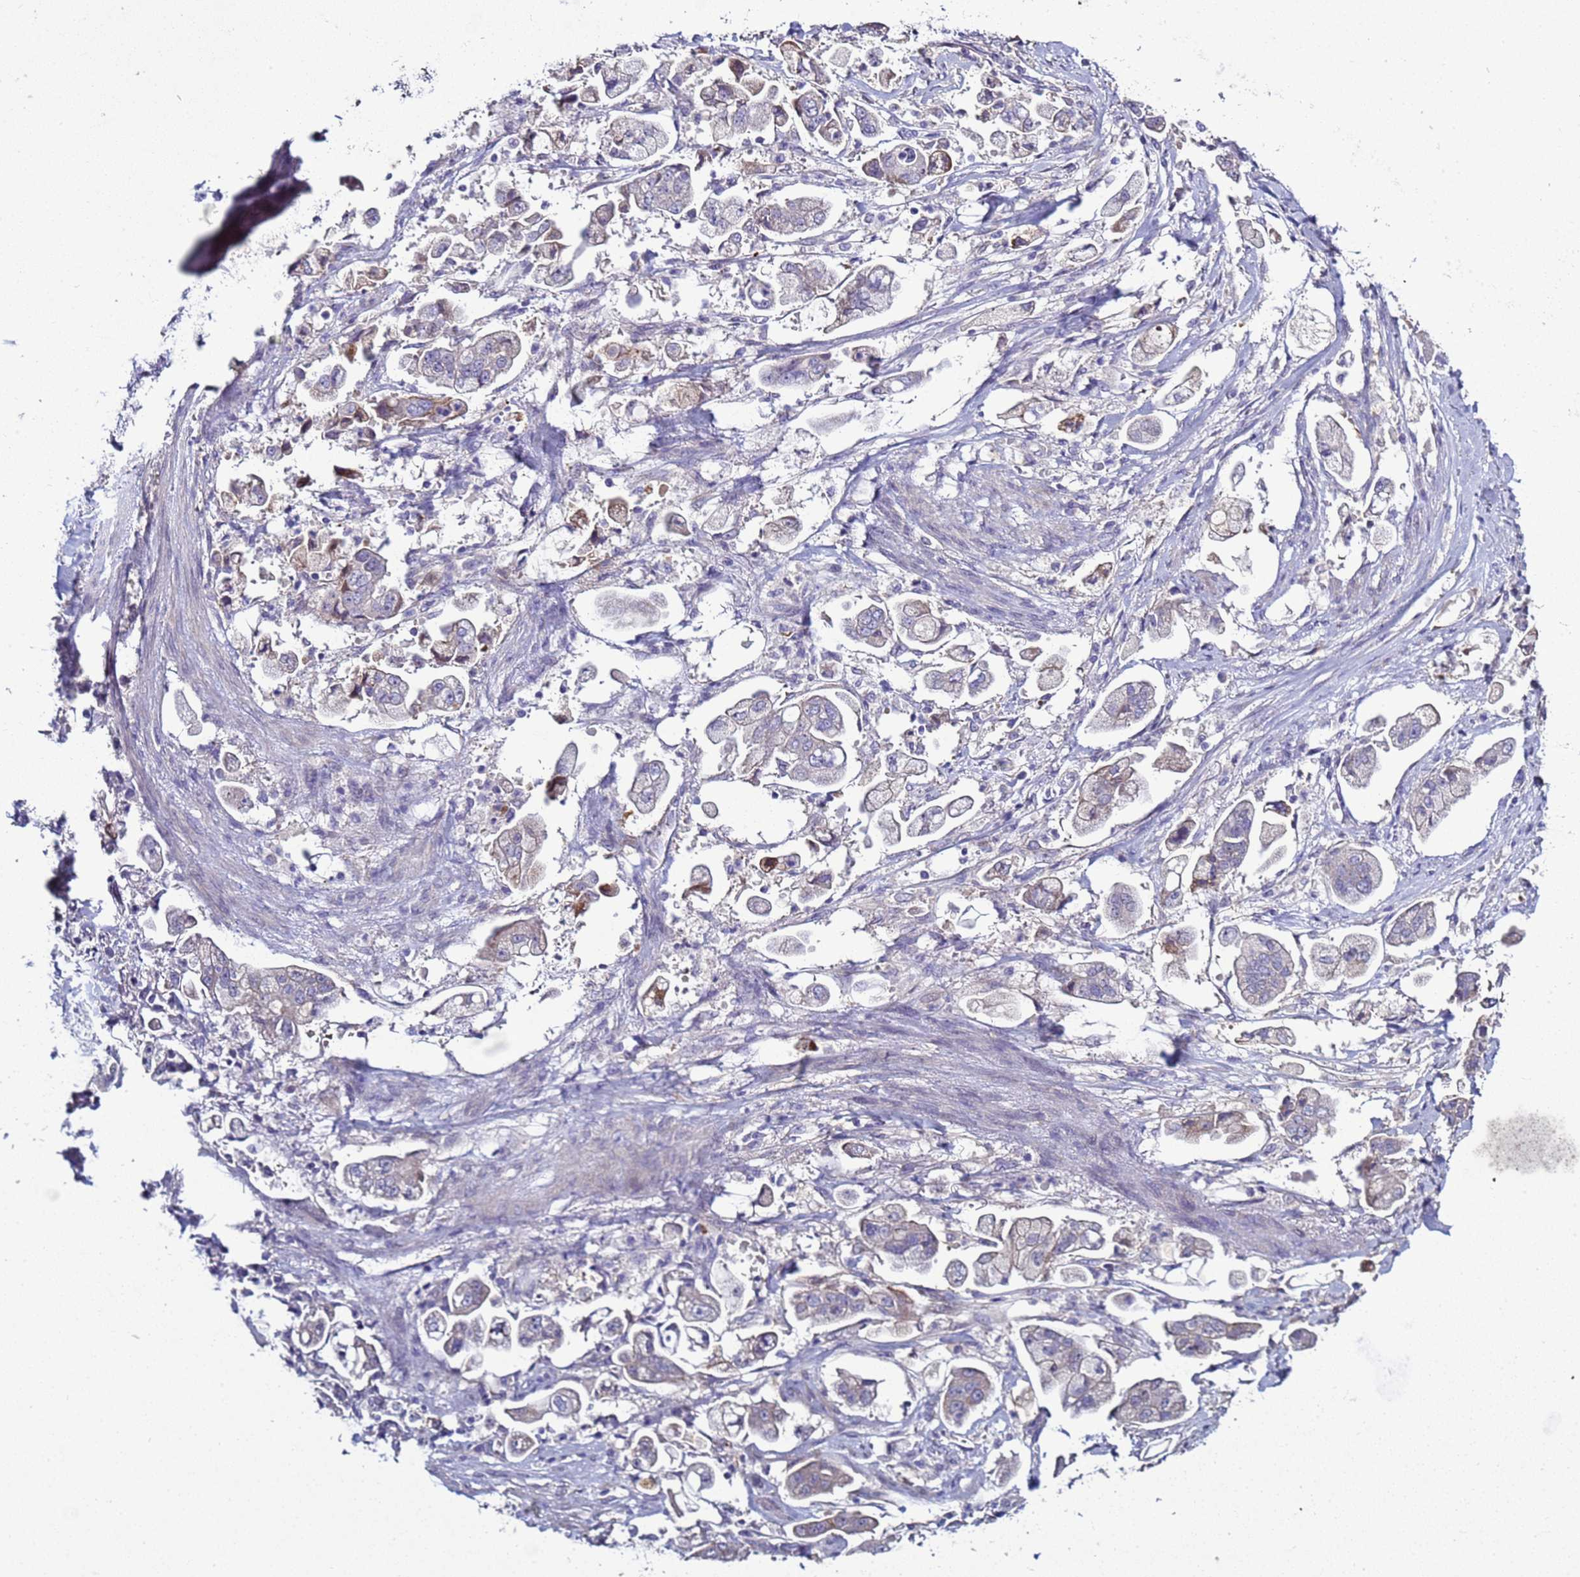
{"staining": {"intensity": "negative", "quantity": "none", "location": "none"}, "tissue": "stomach cancer", "cell_type": "Tumor cells", "image_type": "cancer", "snomed": [{"axis": "morphology", "description": "Adenocarcinoma, NOS"}, {"axis": "topography", "description": "Stomach"}], "caption": "High magnification brightfield microscopy of stomach cancer stained with DAB (brown) and counterstained with hematoxylin (blue): tumor cells show no significant expression.", "gene": "RABL2B", "patient": {"sex": "male", "age": 62}}